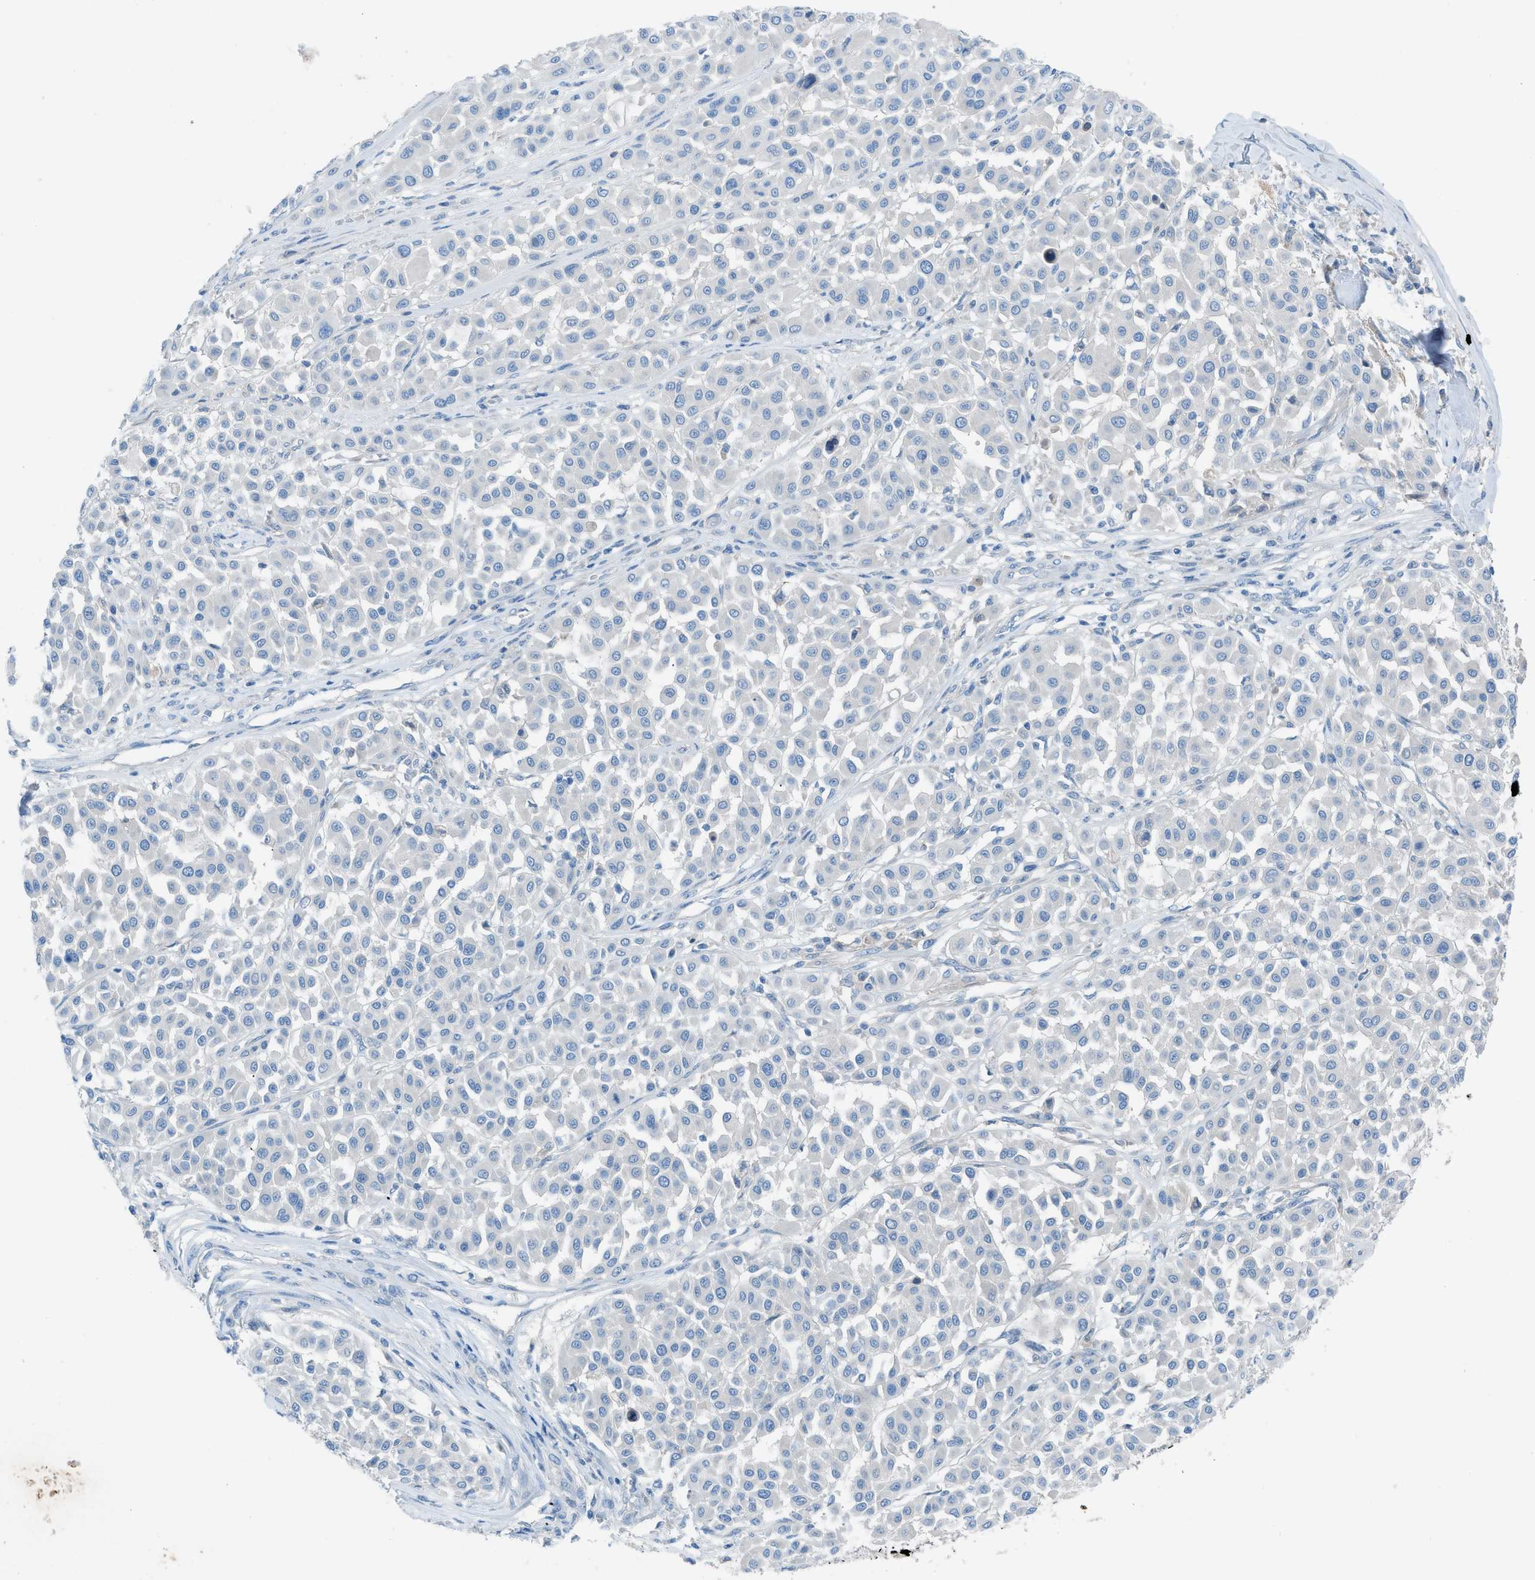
{"staining": {"intensity": "negative", "quantity": "none", "location": "none"}, "tissue": "melanoma", "cell_type": "Tumor cells", "image_type": "cancer", "snomed": [{"axis": "morphology", "description": "Malignant melanoma, Metastatic site"}, {"axis": "topography", "description": "Soft tissue"}], "caption": "Immunohistochemistry (IHC) photomicrograph of malignant melanoma (metastatic site) stained for a protein (brown), which exhibits no positivity in tumor cells.", "gene": "C5AR2", "patient": {"sex": "male", "age": 41}}